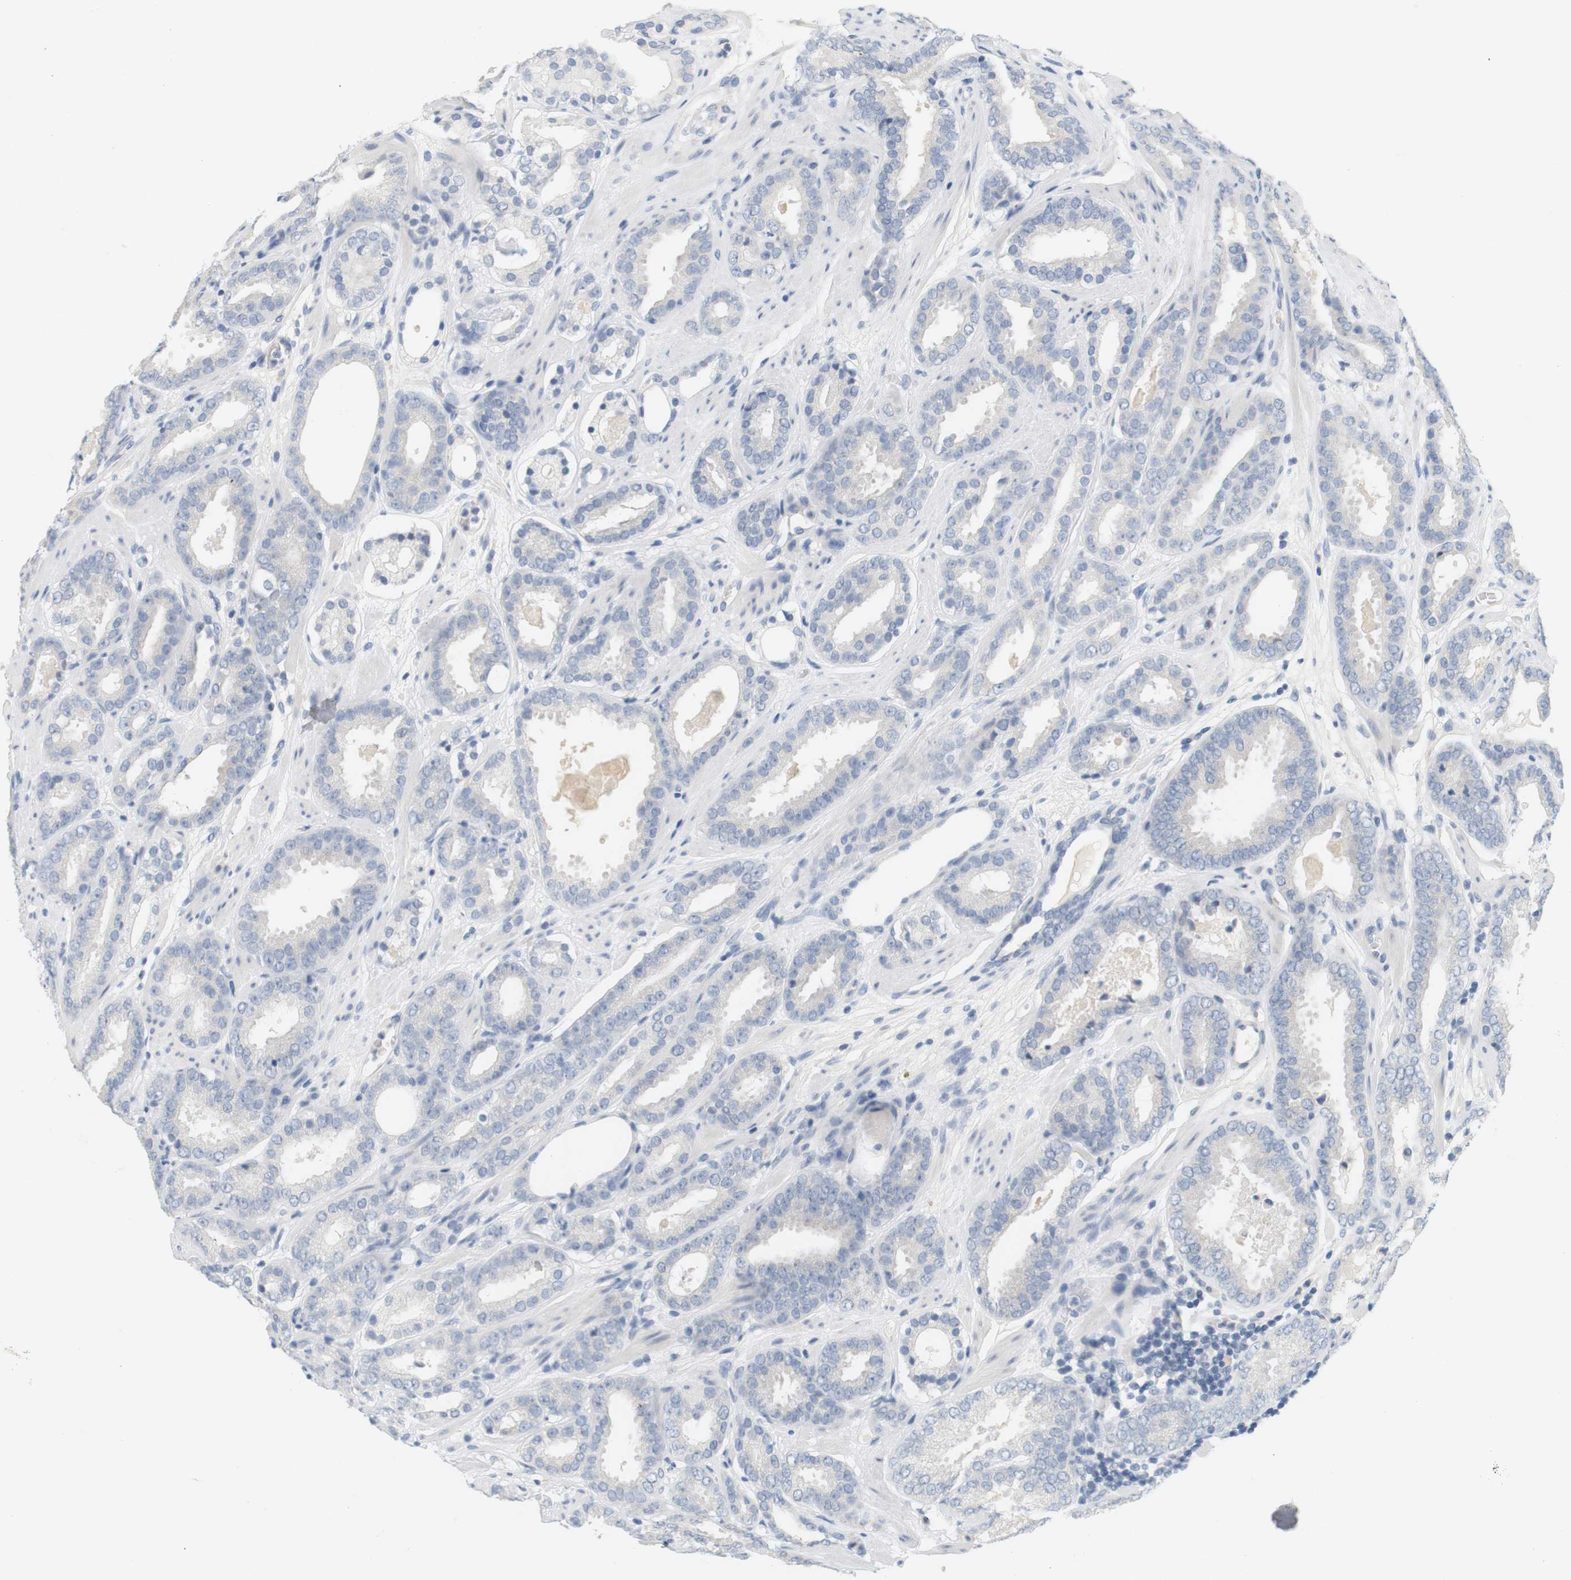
{"staining": {"intensity": "negative", "quantity": "none", "location": "none"}, "tissue": "prostate cancer", "cell_type": "Tumor cells", "image_type": "cancer", "snomed": [{"axis": "morphology", "description": "Adenocarcinoma, Low grade"}, {"axis": "topography", "description": "Prostate"}], "caption": "Protein analysis of adenocarcinoma (low-grade) (prostate) displays no significant expression in tumor cells.", "gene": "OPRM1", "patient": {"sex": "male", "age": 69}}